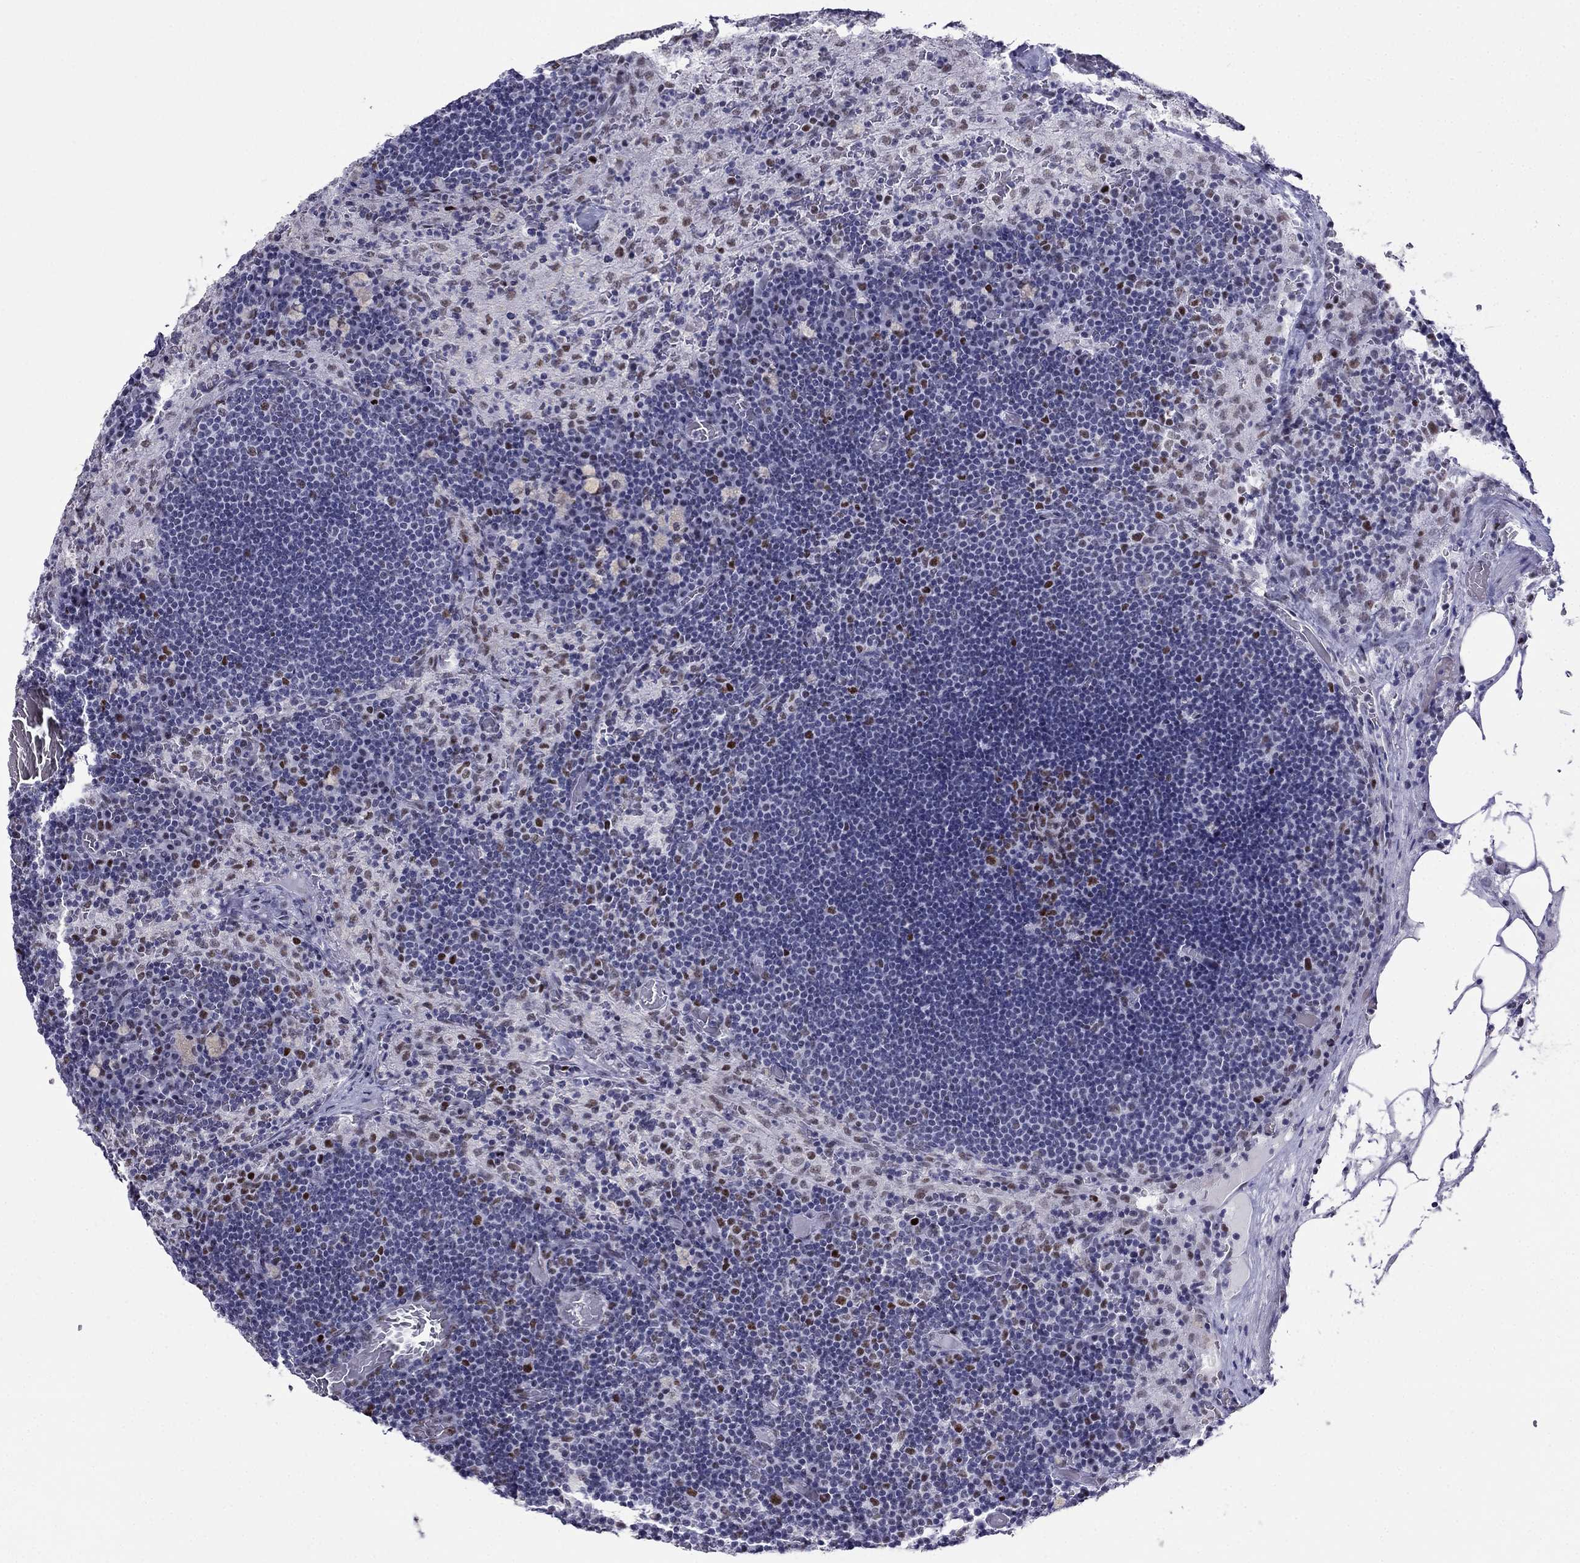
{"staining": {"intensity": "moderate", "quantity": "<25%", "location": "nuclear"}, "tissue": "lymph node", "cell_type": "Germinal center cells", "image_type": "normal", "snomed": [{"axis": "morphology", "description": "Normal tissue, NOS"}, {"axis": "topography", "description": "Lymph node"}], "caption": "Immunohistochemistry (IHC) (DAB (3,3'-diaminobenzidine)) staining of normal lymph node shows moderate nuclear protein positivity in about <25% of germinal center cells. Nuclei are stained in blue.", "gene": "PPM1G", "patient": {"sex": "male", "age": 63}}